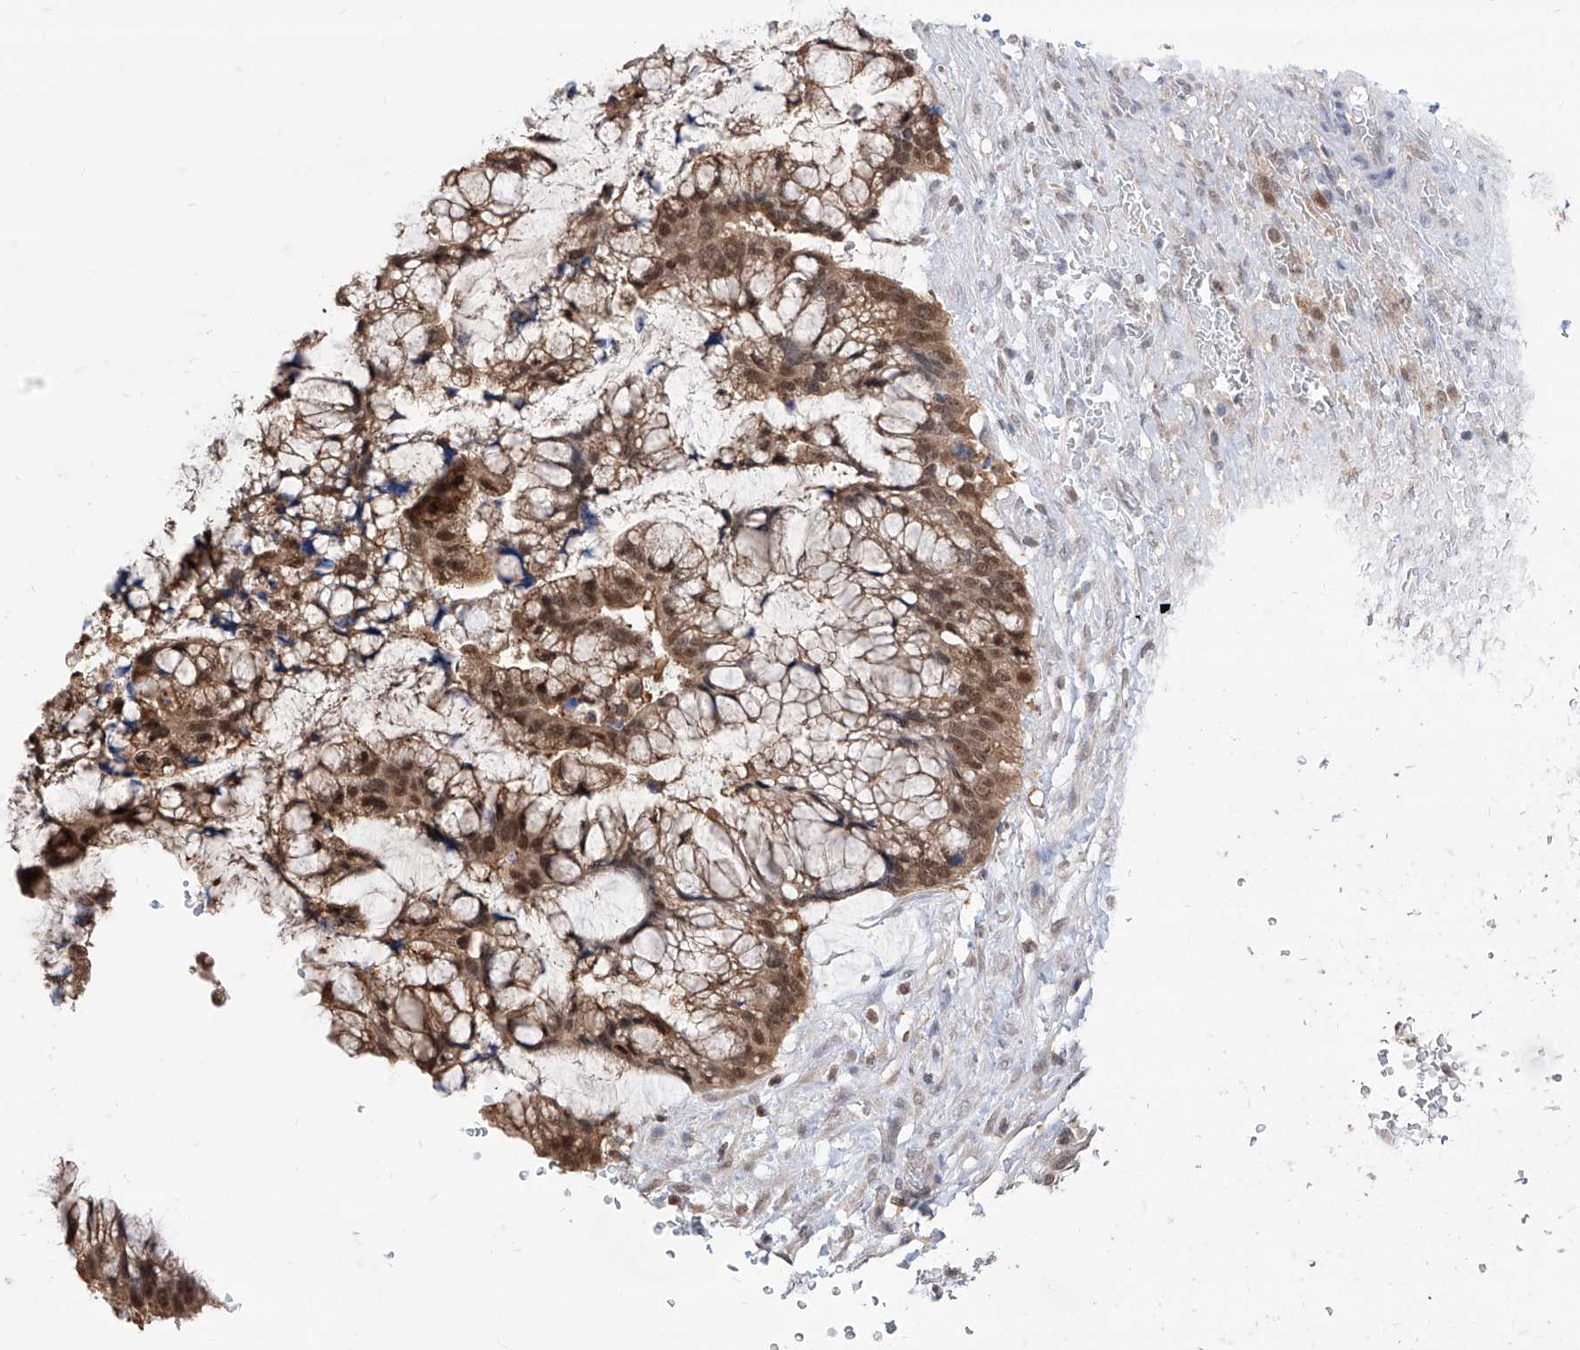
{"staining": {"intensity": "moderate", "quantity": ">75%", "location": "cytoplasmic/membranous,nuclear"}, "tissue": "ovarian cancer", "cell_type": "Tumor cells", "image_type": "cancer", "snomed": [{"axis": "morphology", "description": "Cystadenocarcinoma, mucinous, NOS"}, {"axis": "topography", "description": "Ovary"}], "caption": "This is a photomicrograph of immunohistochemistry (IHC) staining of mucinous cystadenocarcinoma (ovarian), which shows moderate expression in the cytoplasmic/membranous and nuclear of tumor cells.", "gene": "BROX", "patient": {"sex": "female", "age": 37}}